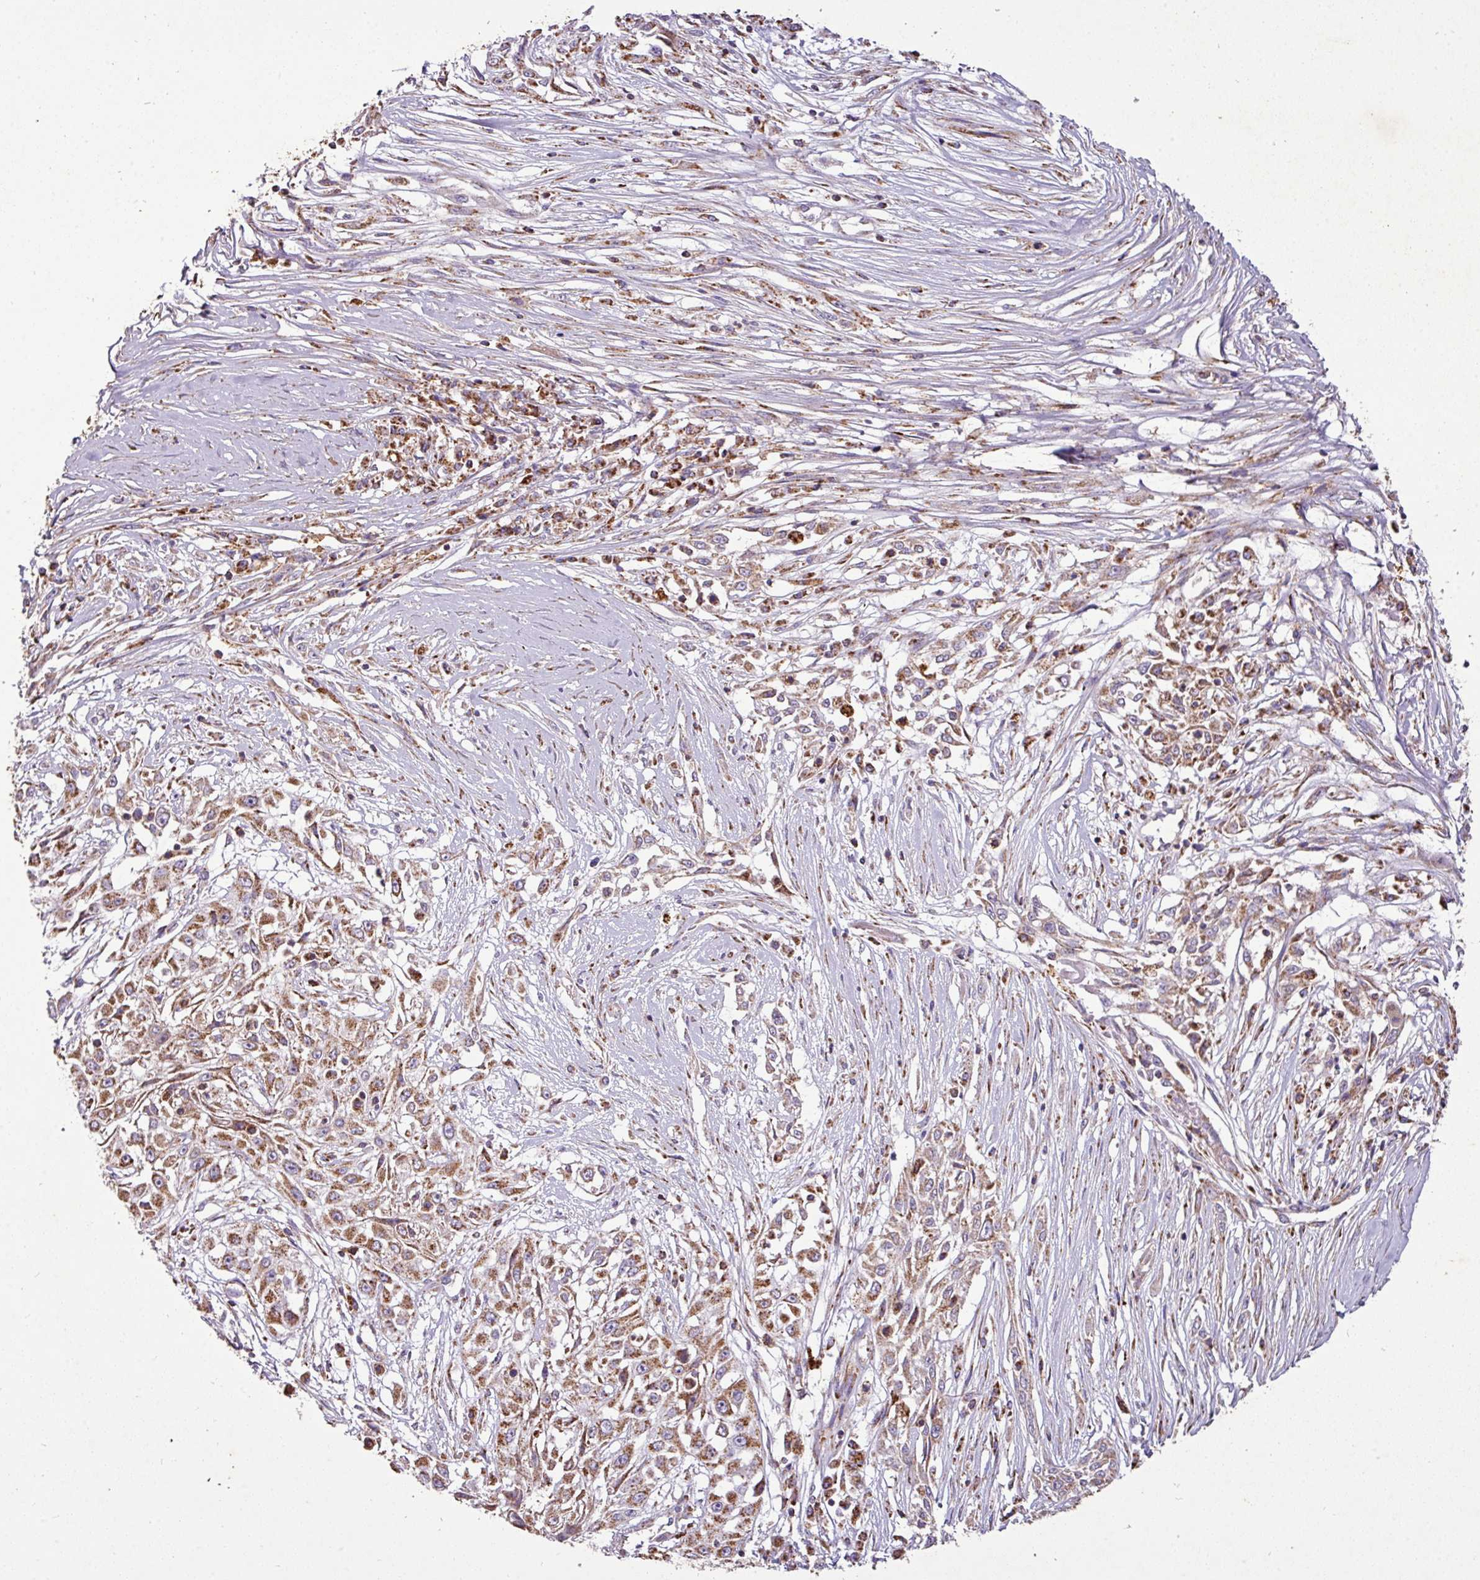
{"staining": {"intensity": "moderate", "quantity": ">75%", "location": "cytoplasmic/membranous"}, "tissue": "skin cancer", "cell_type": "Tumor cells", "image_type": "cancer", "snomed": [{"axis": "morphology", "description": "Squamous cell carcinoma, NOS"}, {"axis": "morphology", "description": "Squamous cell carcinoma, metastatic, NOS"}, {"axis": "topography", "description": "Skin"}, {"axis": "topography", "description": "Lymph node"}], "caption": "The image displays staining of skin squamous cell carcinoma, revealing moderate cytoplasmic/membranous protein positivity (brown color) within tumor cells.", "gene": "SQOR", "patient": {"sex": "male", "age": 75}}